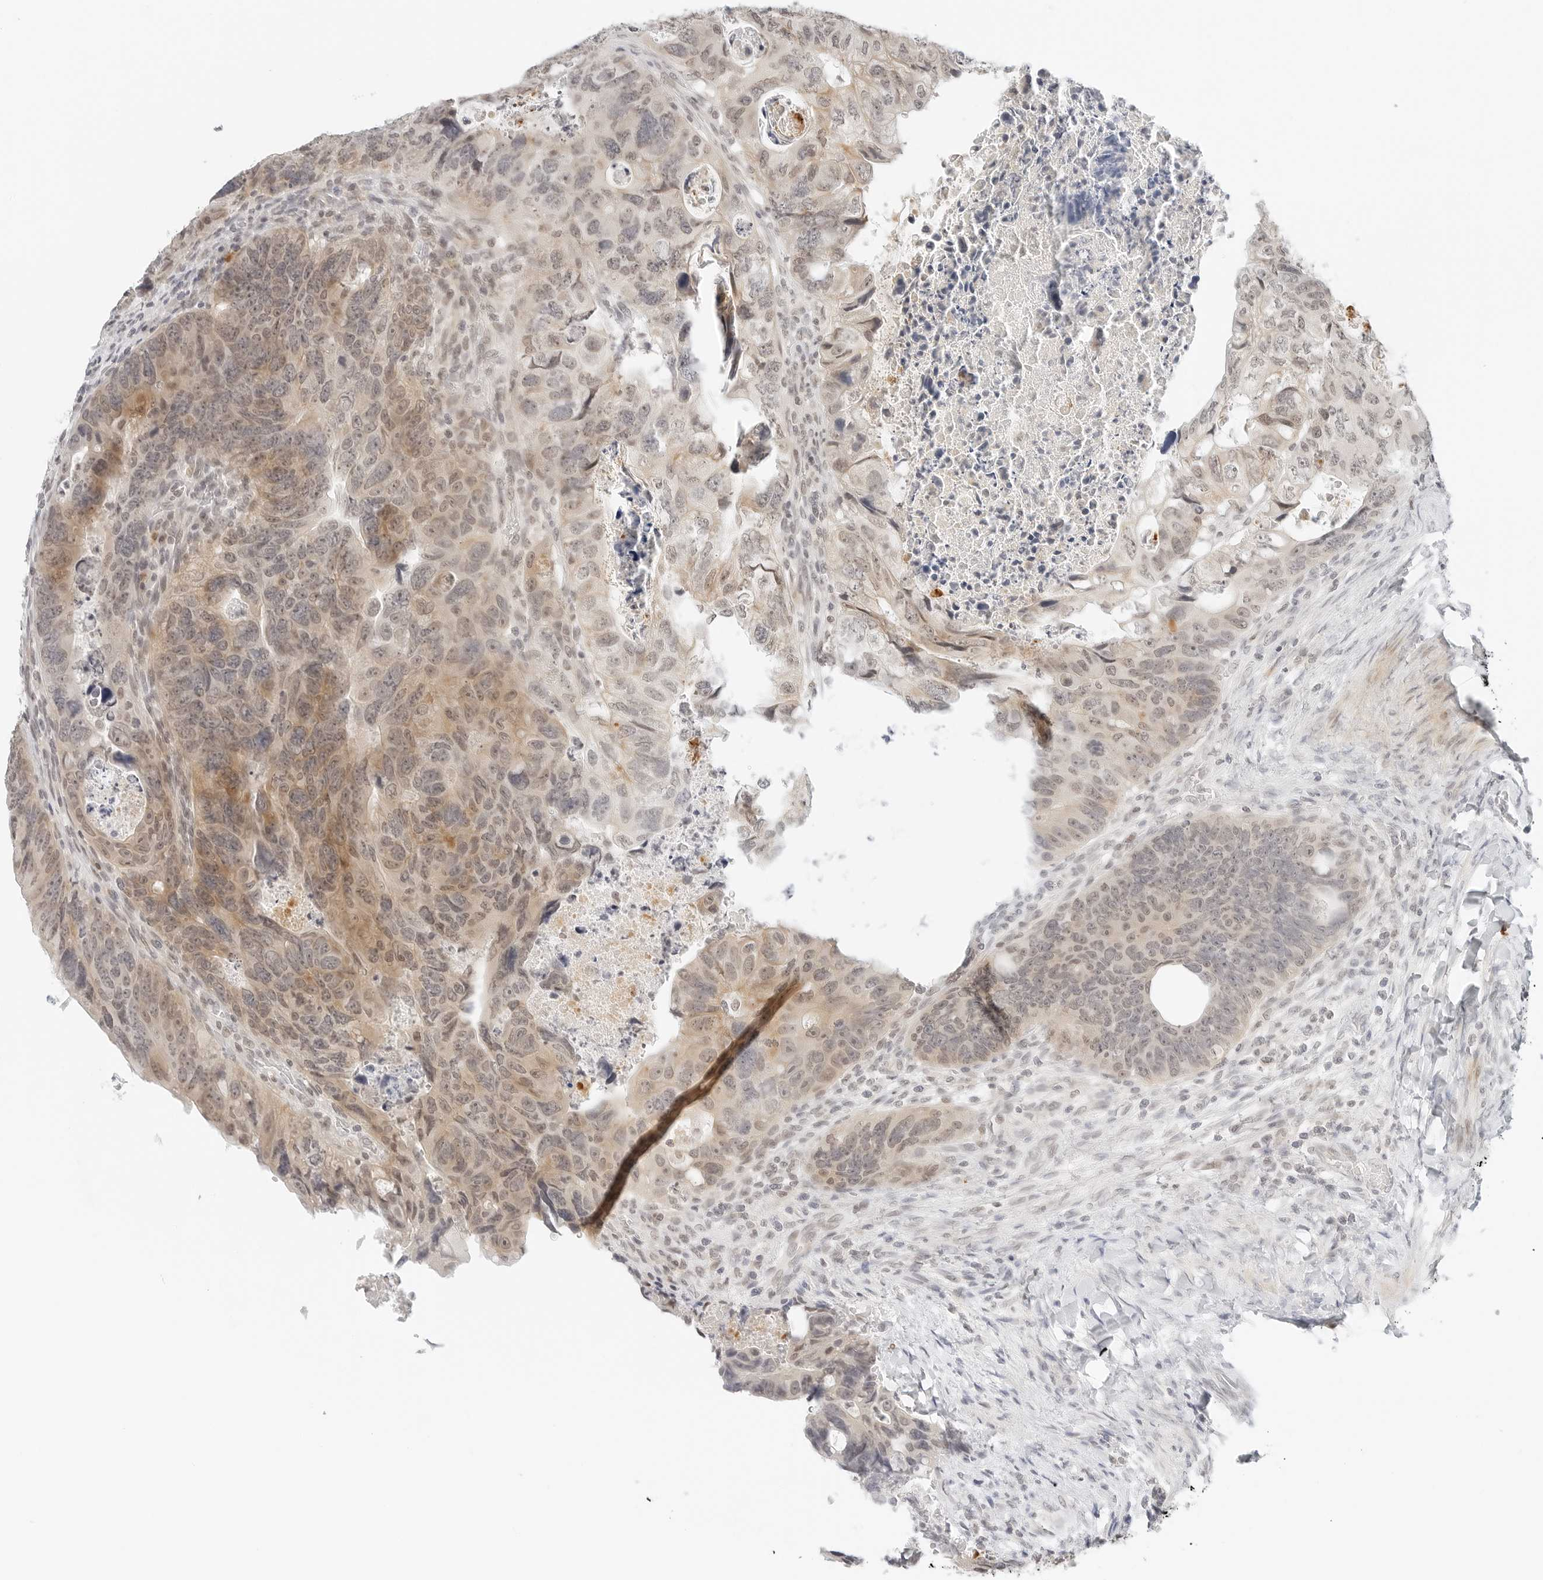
{"staining": {"intensity": "weak", "quantity": ">75%", "location": "cytoplasmic/membranous,nuclear"}, "tissue": "colorectal cancer", "cell_type": "Tumor cells", "image_type": "cancer", "snomed": [{"axis": "morphology", "description": "Adenocarcinoma, NOS"}, {"axis": "topography", "description": "Rectum"}], "caption": "Weak cytoplasmic/membranous and nuclear staining is identified in about >75% of tumor cells in colorectal cancer (adenocarcinoma).", "gene": "NEO1", "patient": {"sex": "male", "age": 59}}